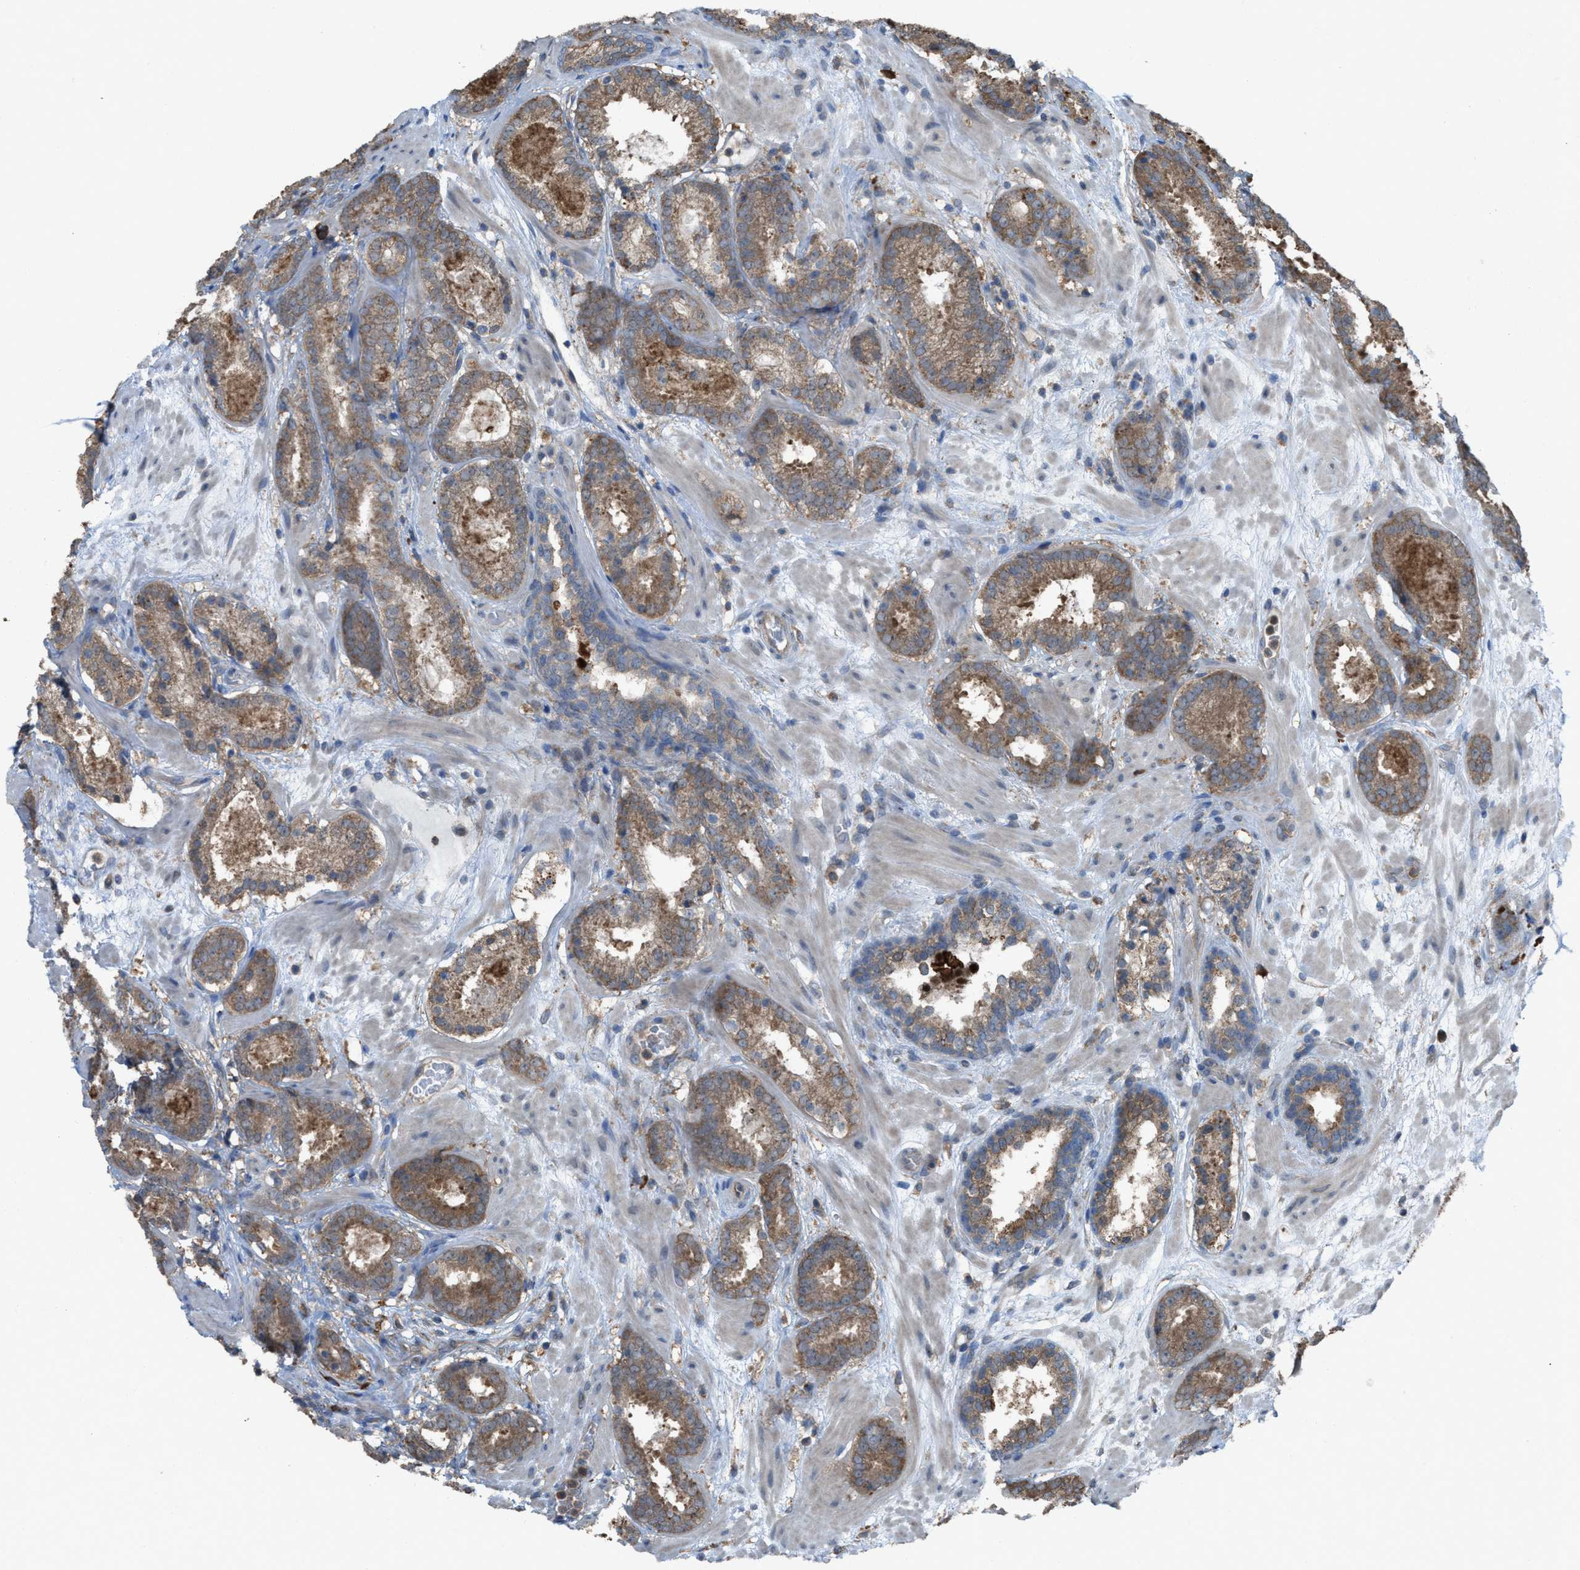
{"staining": {"intensity": "moderate", "quantity": ">75%", "location": "cytoplasmic/membranous"}, "tissue": "prostate cancer", "cell_type": "Tumor cells", "image_type": "cancer", "snomed": [{"axis": "morphology", "description": "Adenocarcinoma, Low grade"}, {"axis": "topography", "description": "Prostate"}], "caption": "Immunohistochemical staining of adenocarcinoma (low-grade) (prostate) displays medium levels of moderate cytoplasmic/membranous expression in about >75% of tumor cells.", "gene": "PLAA", "patient": {"sex": "male", "age": 69}}